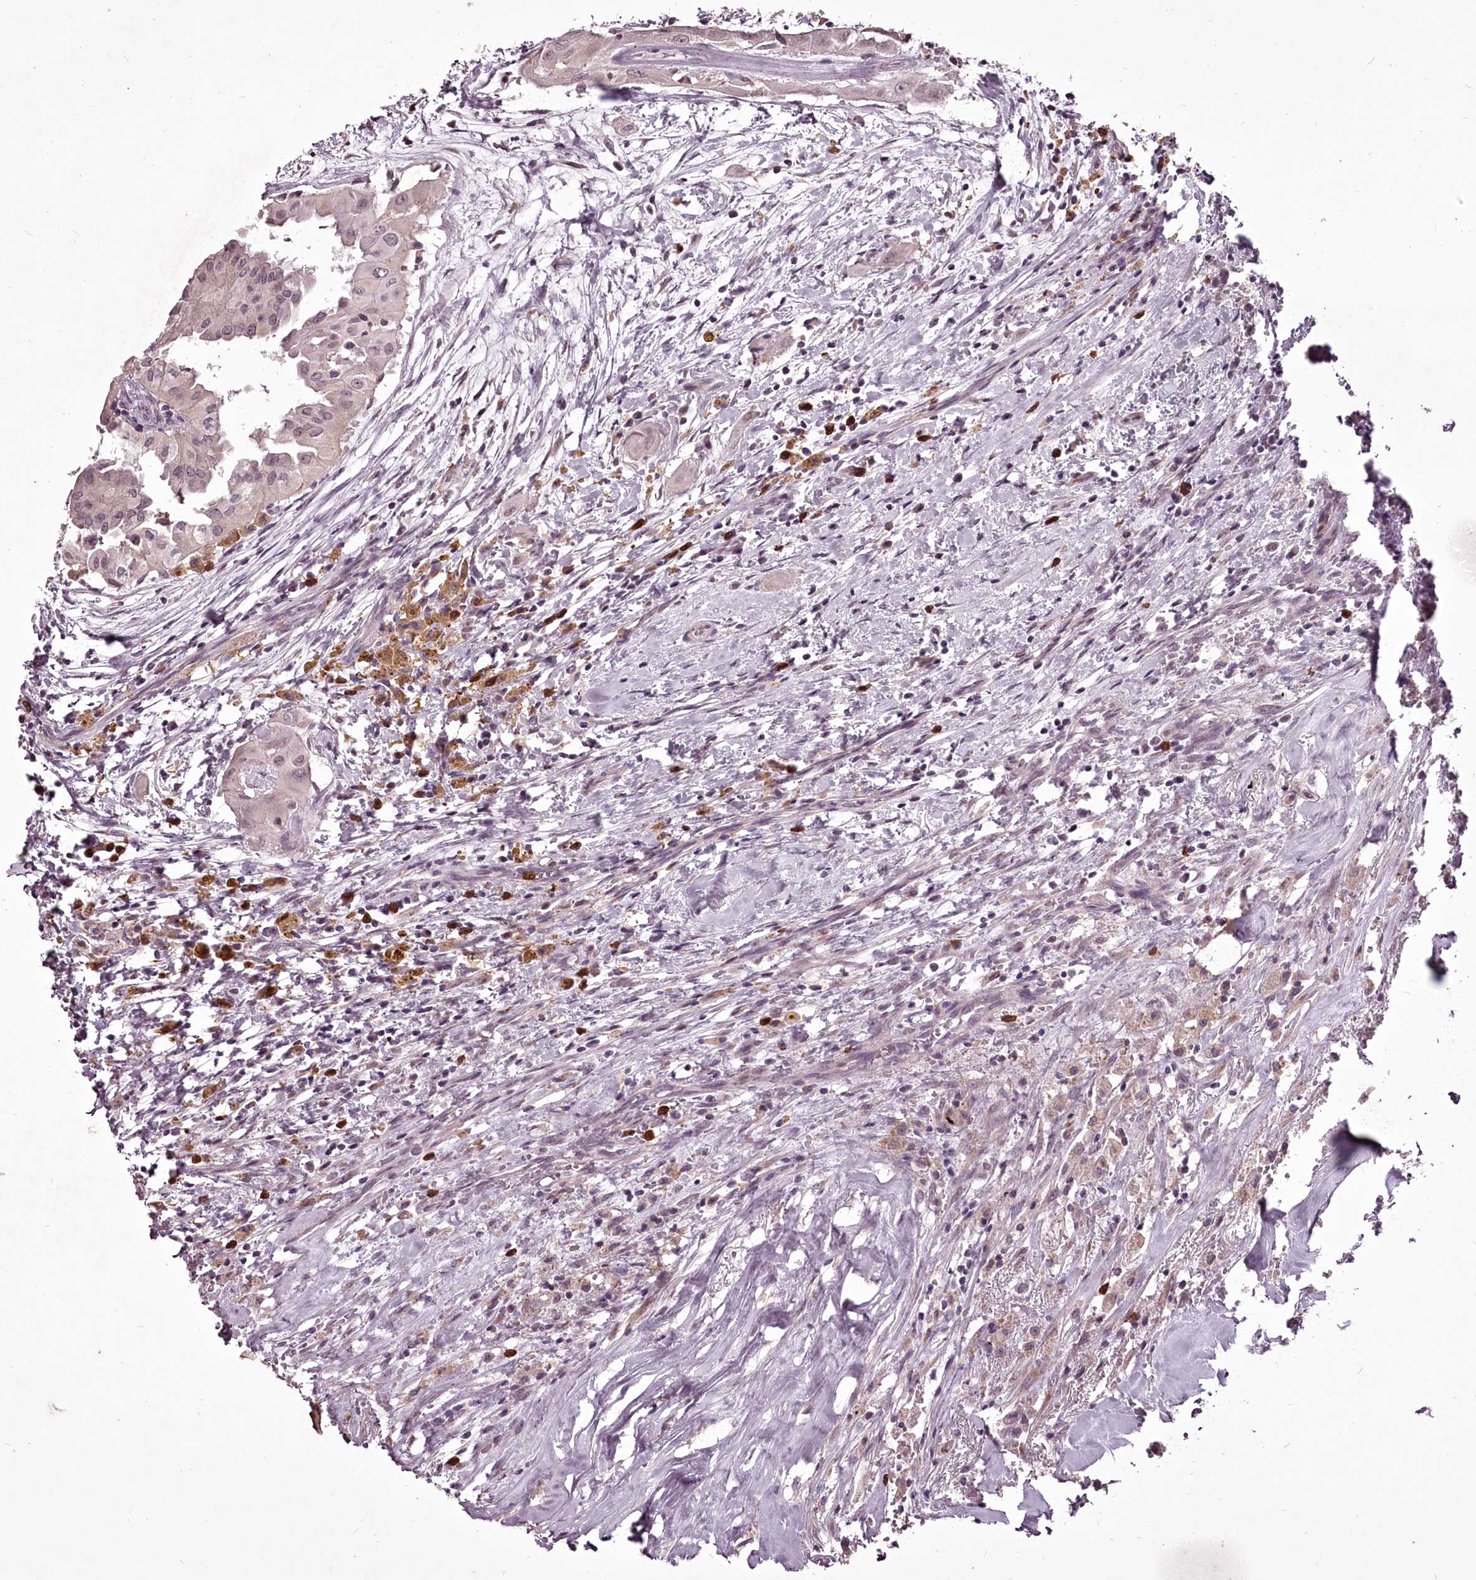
{"staining": {"intensity": "weak", "quantity": "<25%", "location": "nuclear"}, "tissue": "thyroid cancer", "cell_type": "Tumor cells", "image_type": "cancer", "snomed": [{"axis": "morphology", "description": "Papillary adenocarcinoma, NOS"}, {"axis": "topography", "description": "Thyroid gland"}], "caption": "The immunohistochemistry (IHC) histopathology image has no significant expression in tumor cells of thyroid cancer tissue. Nuclei are stained in blue.", "gene": "ADRA1D", "patient": {"sex": "female", "age": 59}}